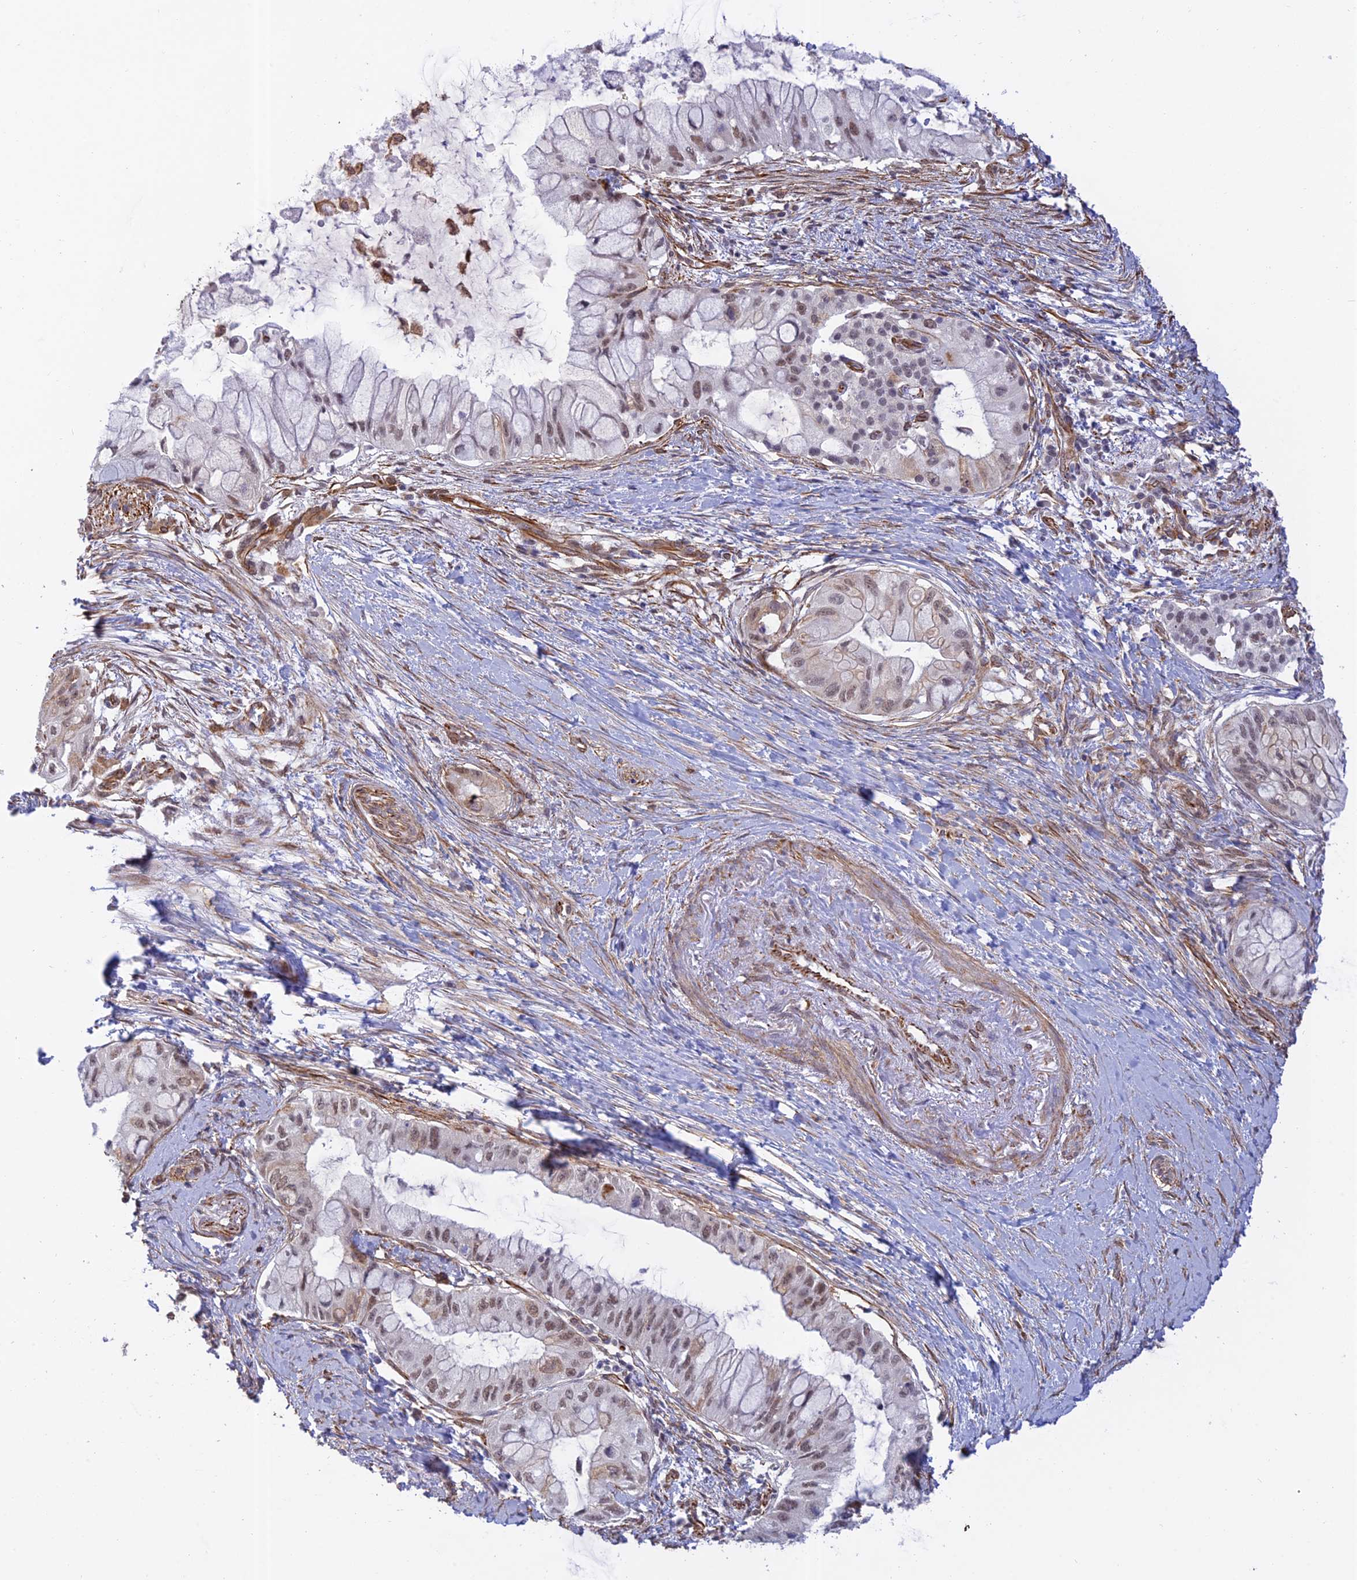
{"staining": {"intensity": "moderate", "quantity": "25%-75%", "location": "nuclear"}, "tissue": "pancreatic cancer", "cell_type": "Tumor cells", "image_type": "cancer", "snomed": [{"axis": "morphology", "description": "Adenocarcinoma, NOS"}, {"axis": "topography", "description": "Pancreas"}], "caption": "Immunohistochemical staining of human pancreatic adenocarcinoma shows moderate nuclear protein expression in about 25%-75% of tumor cells.", "gene": "PAGR1", "patient": {"sex": "male", "age": 48}}